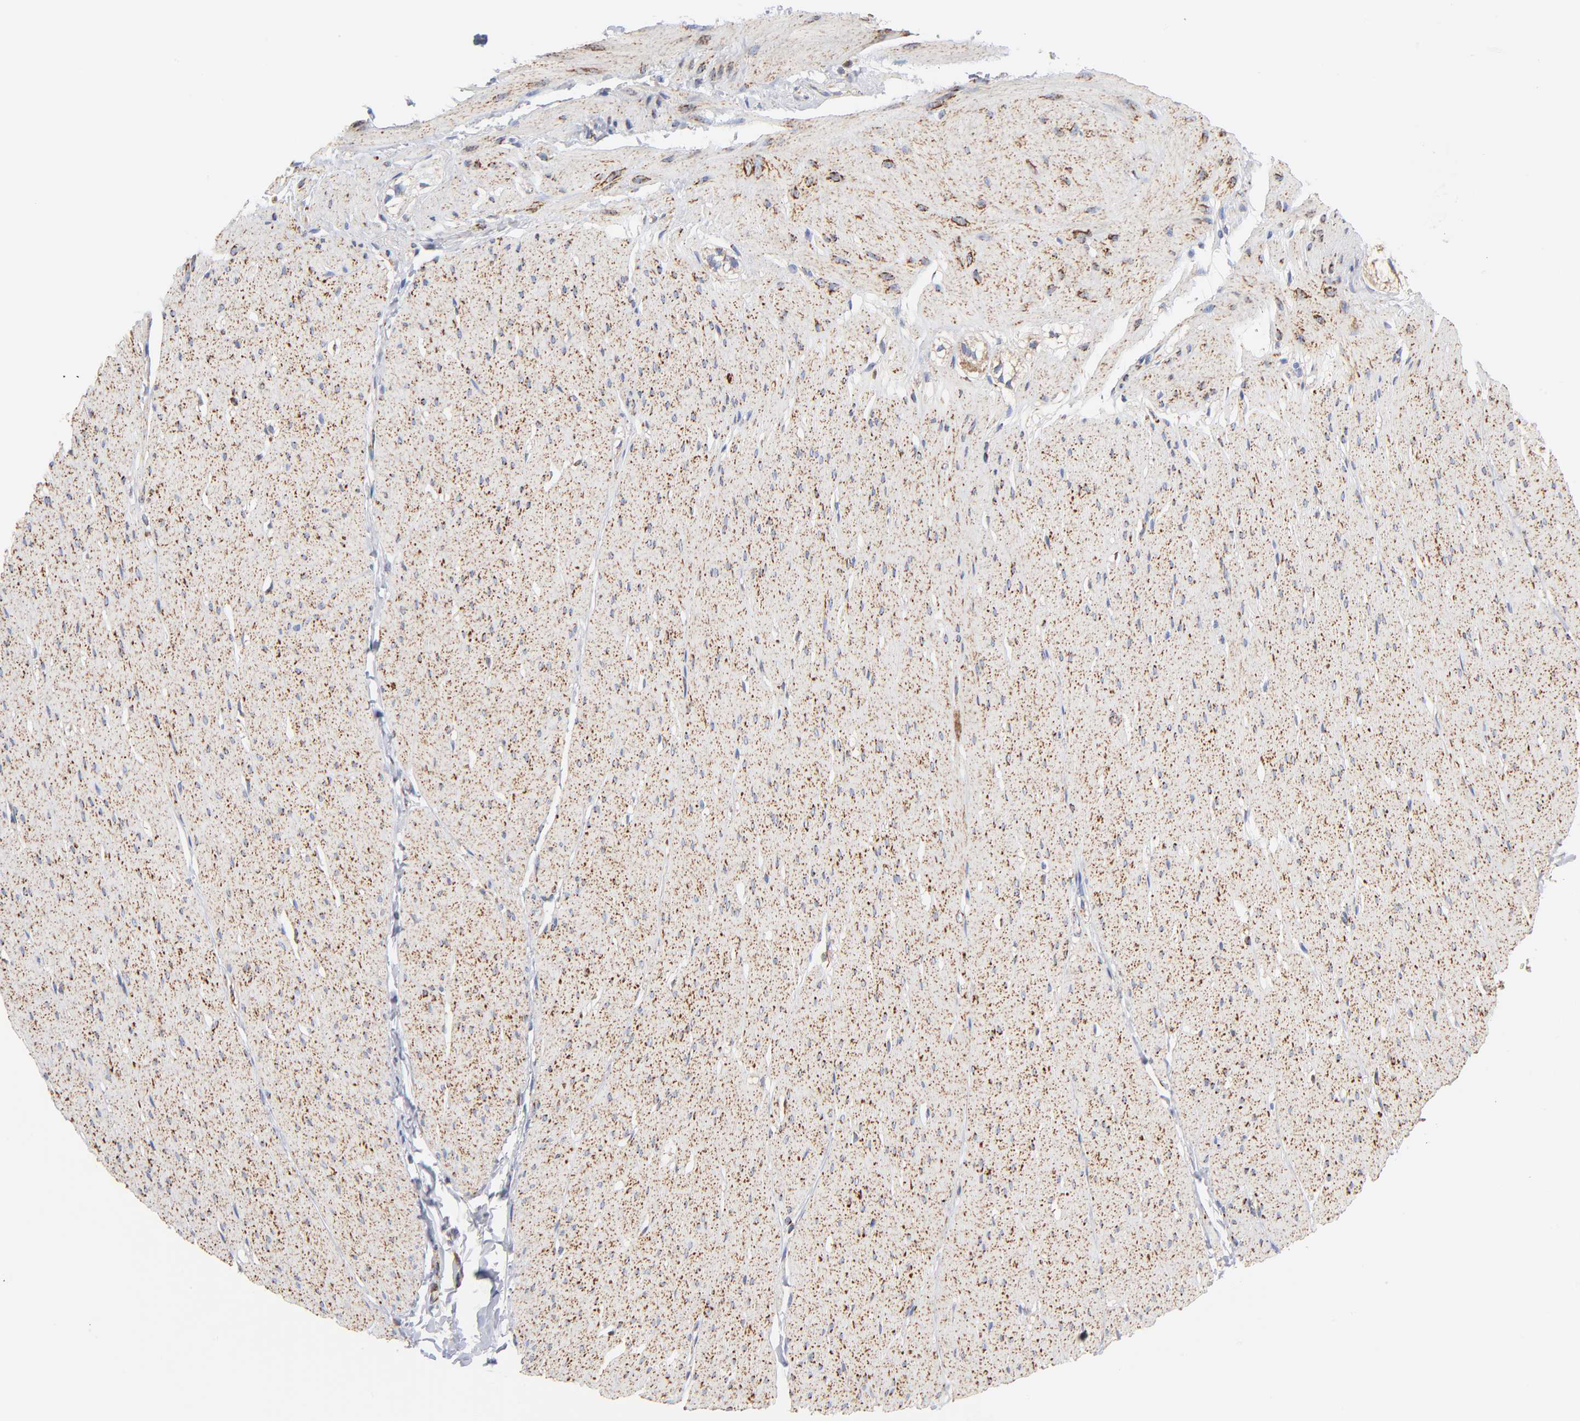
{"staining": {"intensity": "moderate", "quantity": ">75%", "location": "cytoplasmic/membranous"}, "tissue": "smooth muscle", "cell_type": "Smooth muscle cells", "image_type": "normal", "snomed": [{"axis": "morphology", "description": "Normal tissue, NOS"}, {"axis": "topography", "description": "Smooth muscle"}, {"axis": "topography", "description": "Colon"}], "caption": "Immunohistochemical staining of normal smooth muscle shows medium levels of moderate cytoplasmic/membranous expression in approximately >75% of smooth muscle cells. (DAB (3,3'-diaminobenzidine) IHC, brown staining for protein, blue staining for nuclei).", "gene": "DIABLO", "patient": {"sex": "male", "age": 67}}